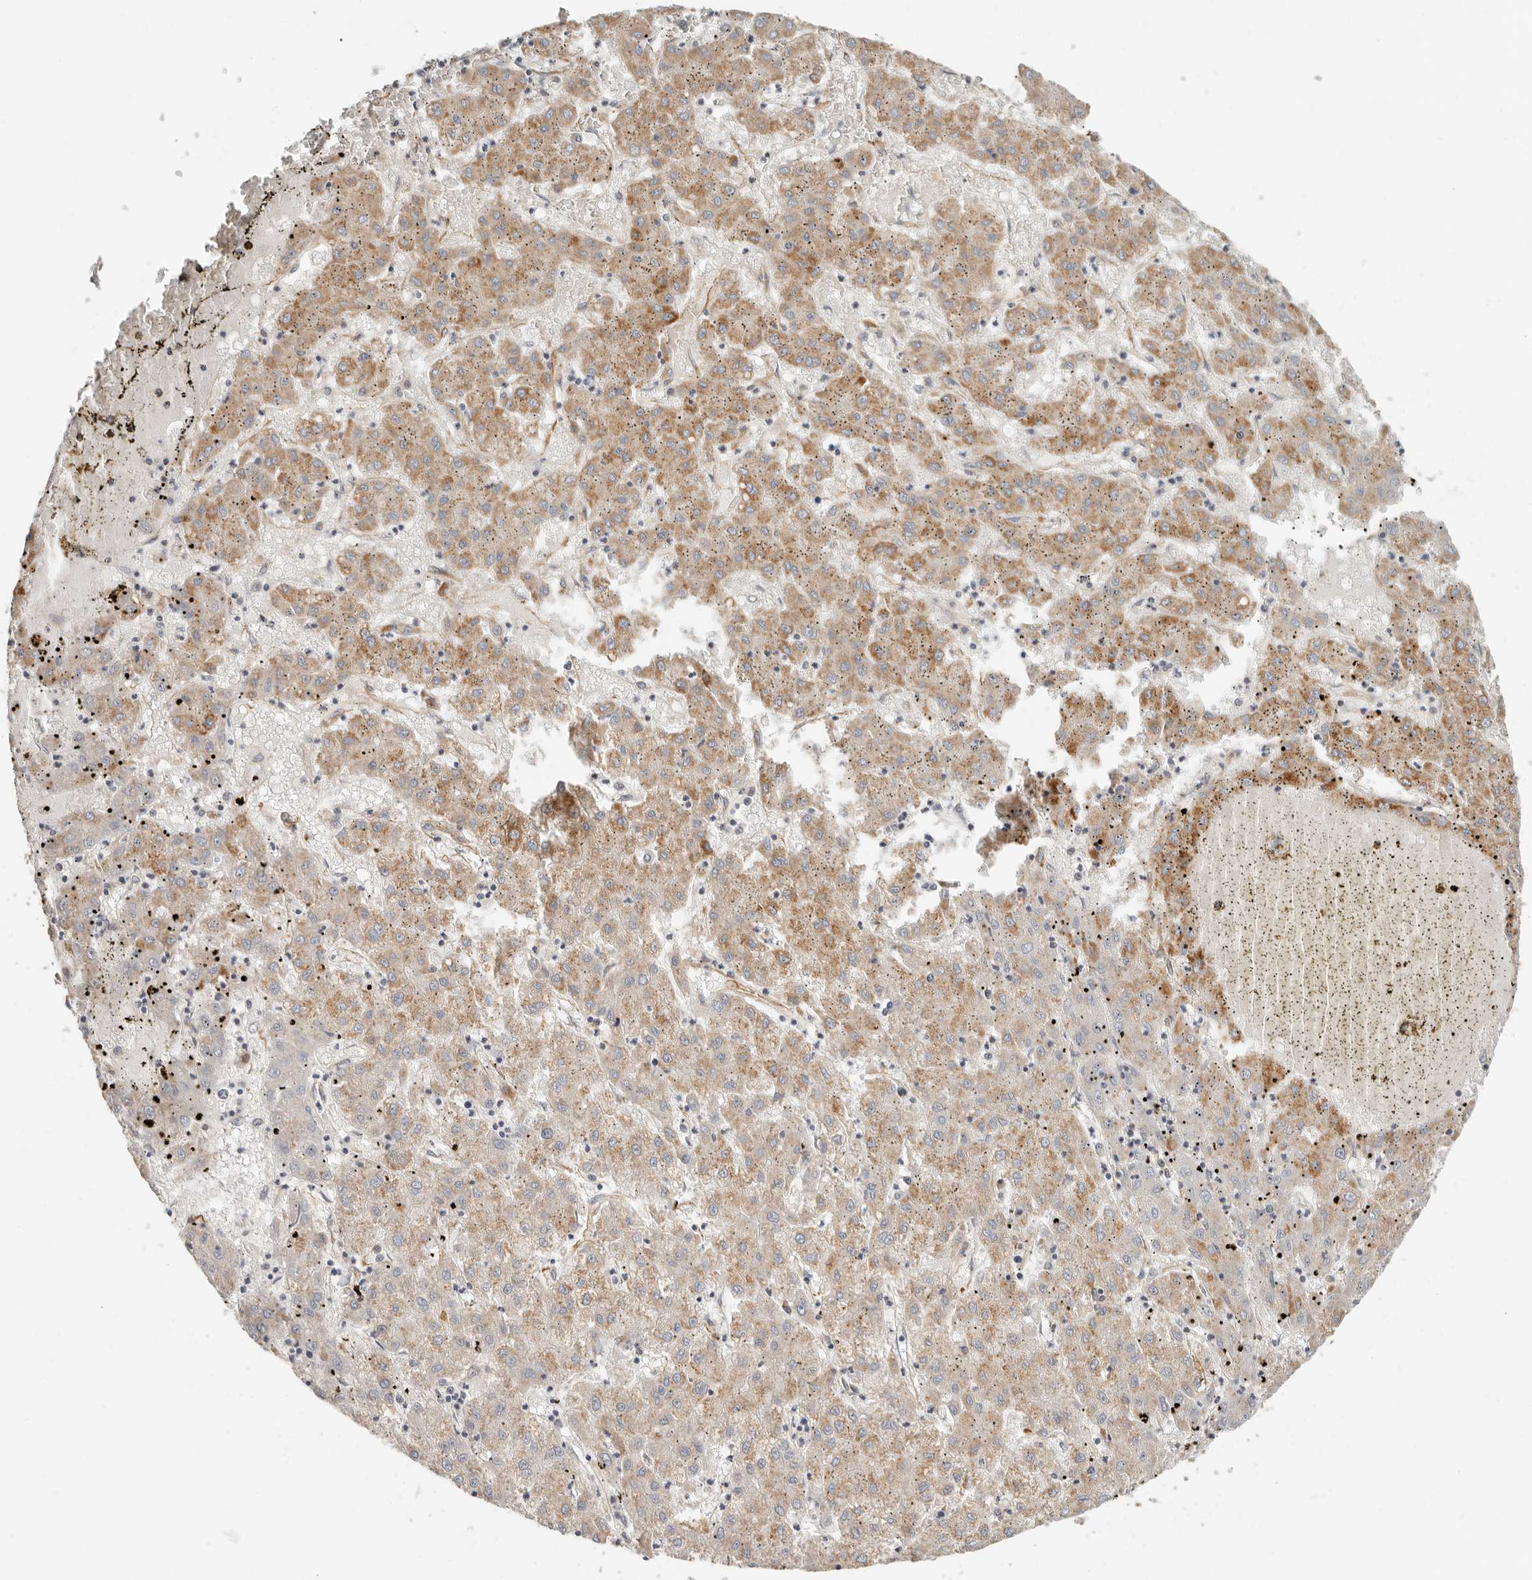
{"staining": {"intensity": "moderate", "quantity": "25%-75%", "location": "cytoplasmic/membranous"}, "tissue": "liver cancer", "cell_type": "Tumor cells", "image_type": "cancer", "snomed": [{"axis": "morphology", "description": "Carcinoma, Hepatocellular, NOS"}, {"axis": "topography", "description": "Liver"}], "caption": "A photomicrograph of human liver cancer (hepatocellular carcinoma) stained for a protein displays moderate cytoplasmic/membranous brown staining in tumor cells.", "gene": "SPRING1", "patient": {"sex": "male", "age": 72}}